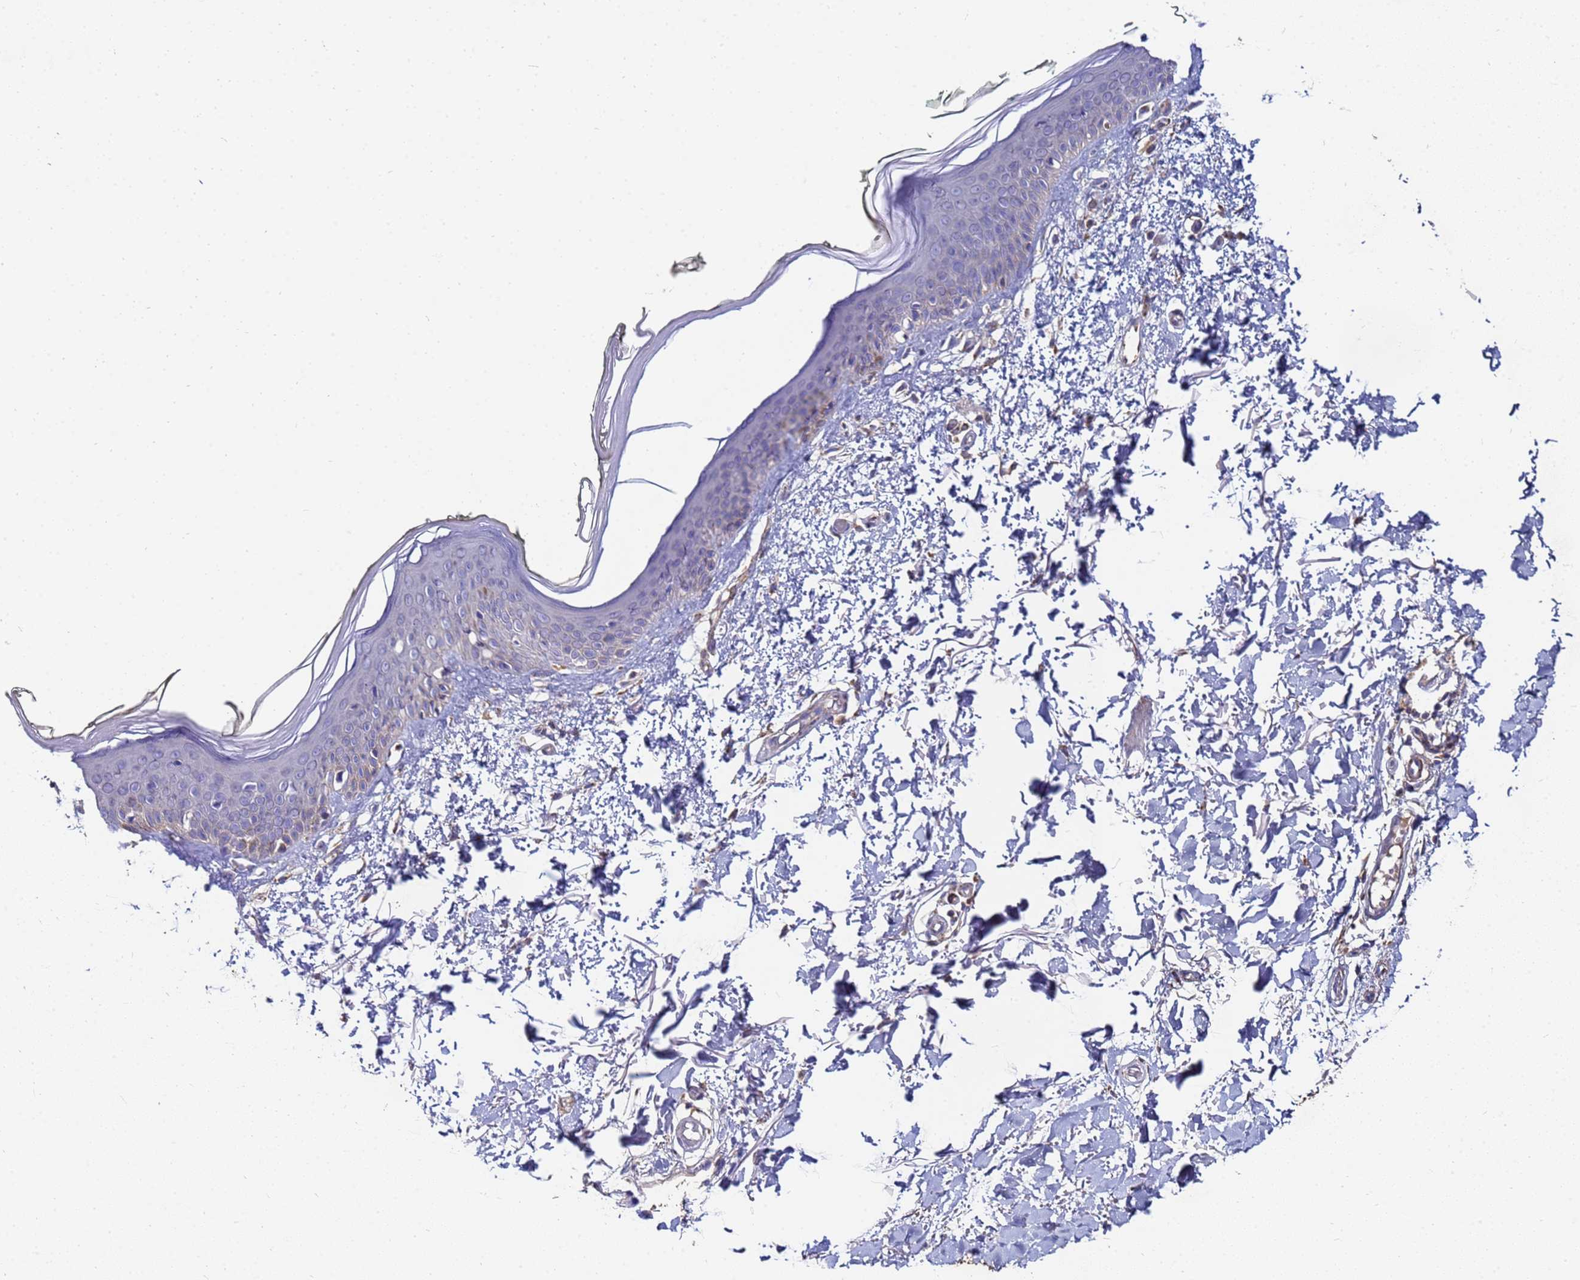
{"staining": {"intensity": "weak", "quantity": "25%-75%", "location": "cytoplasmic/membranous"}, "tissue": "skin", "cell_type": "Fibroblasts", "image_type": "normal", "snomed": [{"axis": "morphology", "description": "Normal tissue, NOS"}, {"axis": "topography", "description": "Skin"}], "caption": "High-power microscopy captured an immunohistochemistry histopathology image of unremarkable skin, revealing weak cytoplasmic/membranous expression in about 25%-75% of fibroblasts. The staining was performed using DAB to visualize the protein expression in brown, while the nuclei were stained in blue with hematoxylin (Magnification: 20x).", "gene": "C5orf34", "patient": {"sex": "male", "age": 62}}